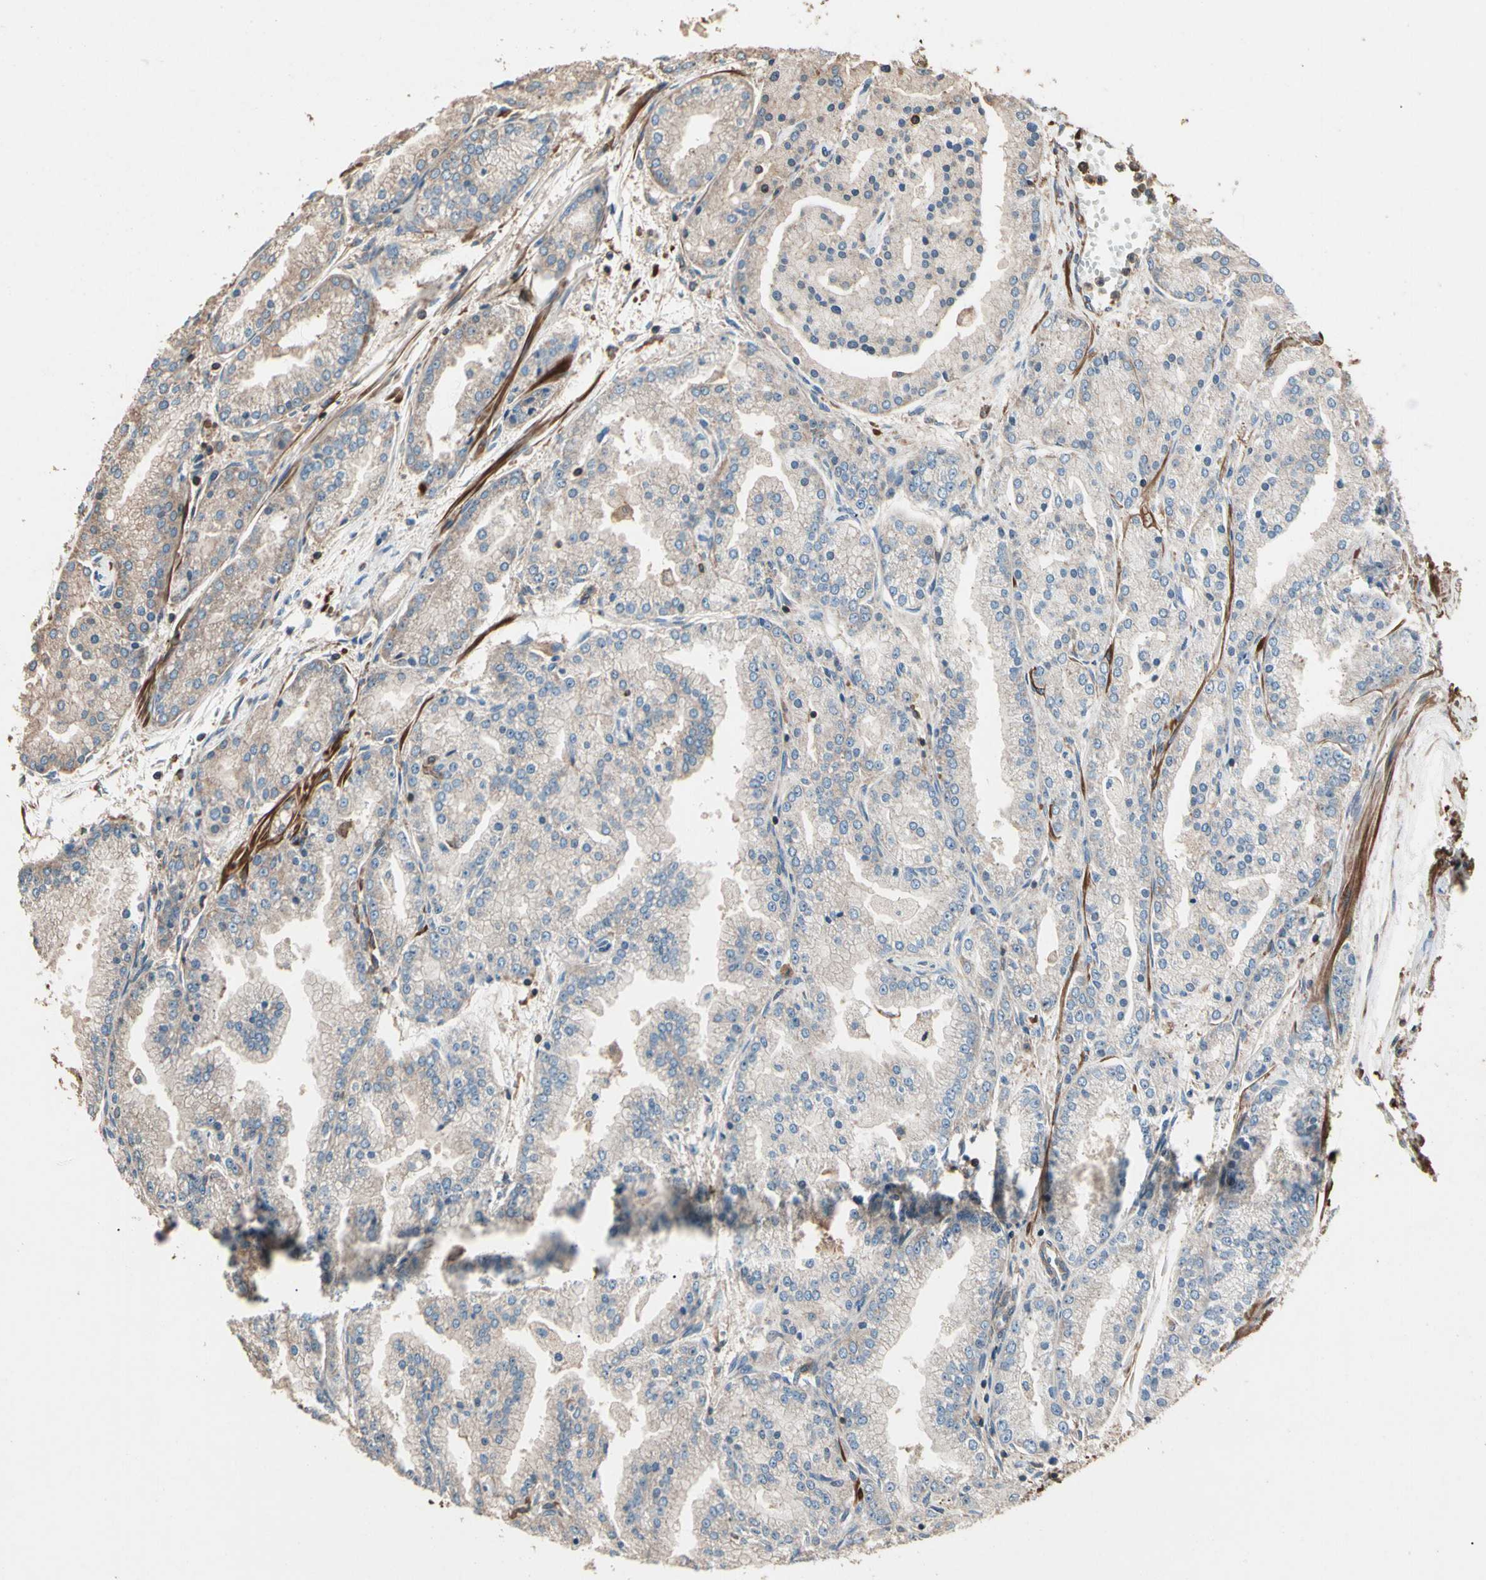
{"staining": {"intensity": "weak", "quantity": ">75%", "location": "cytoplasmic/membranous"}, "tissue": "prostate cancer", "cell_type": "Tumor cells", "image_type": "cancer", "snomed": [{"axis": "morphology", "description": "Adenocarcinoma, High grade"}, {"axis": "topography", "description": "Prostate"}], "caption": "Protein expression analysis of human prostate cancer (adenocarcinoma (high-grade)) reveals weak cytoplasmic/membranous staining in approximately >75% of tumor cells.", "gene": "AGBL2", "patient": {"sex": "male", "age": 61}}